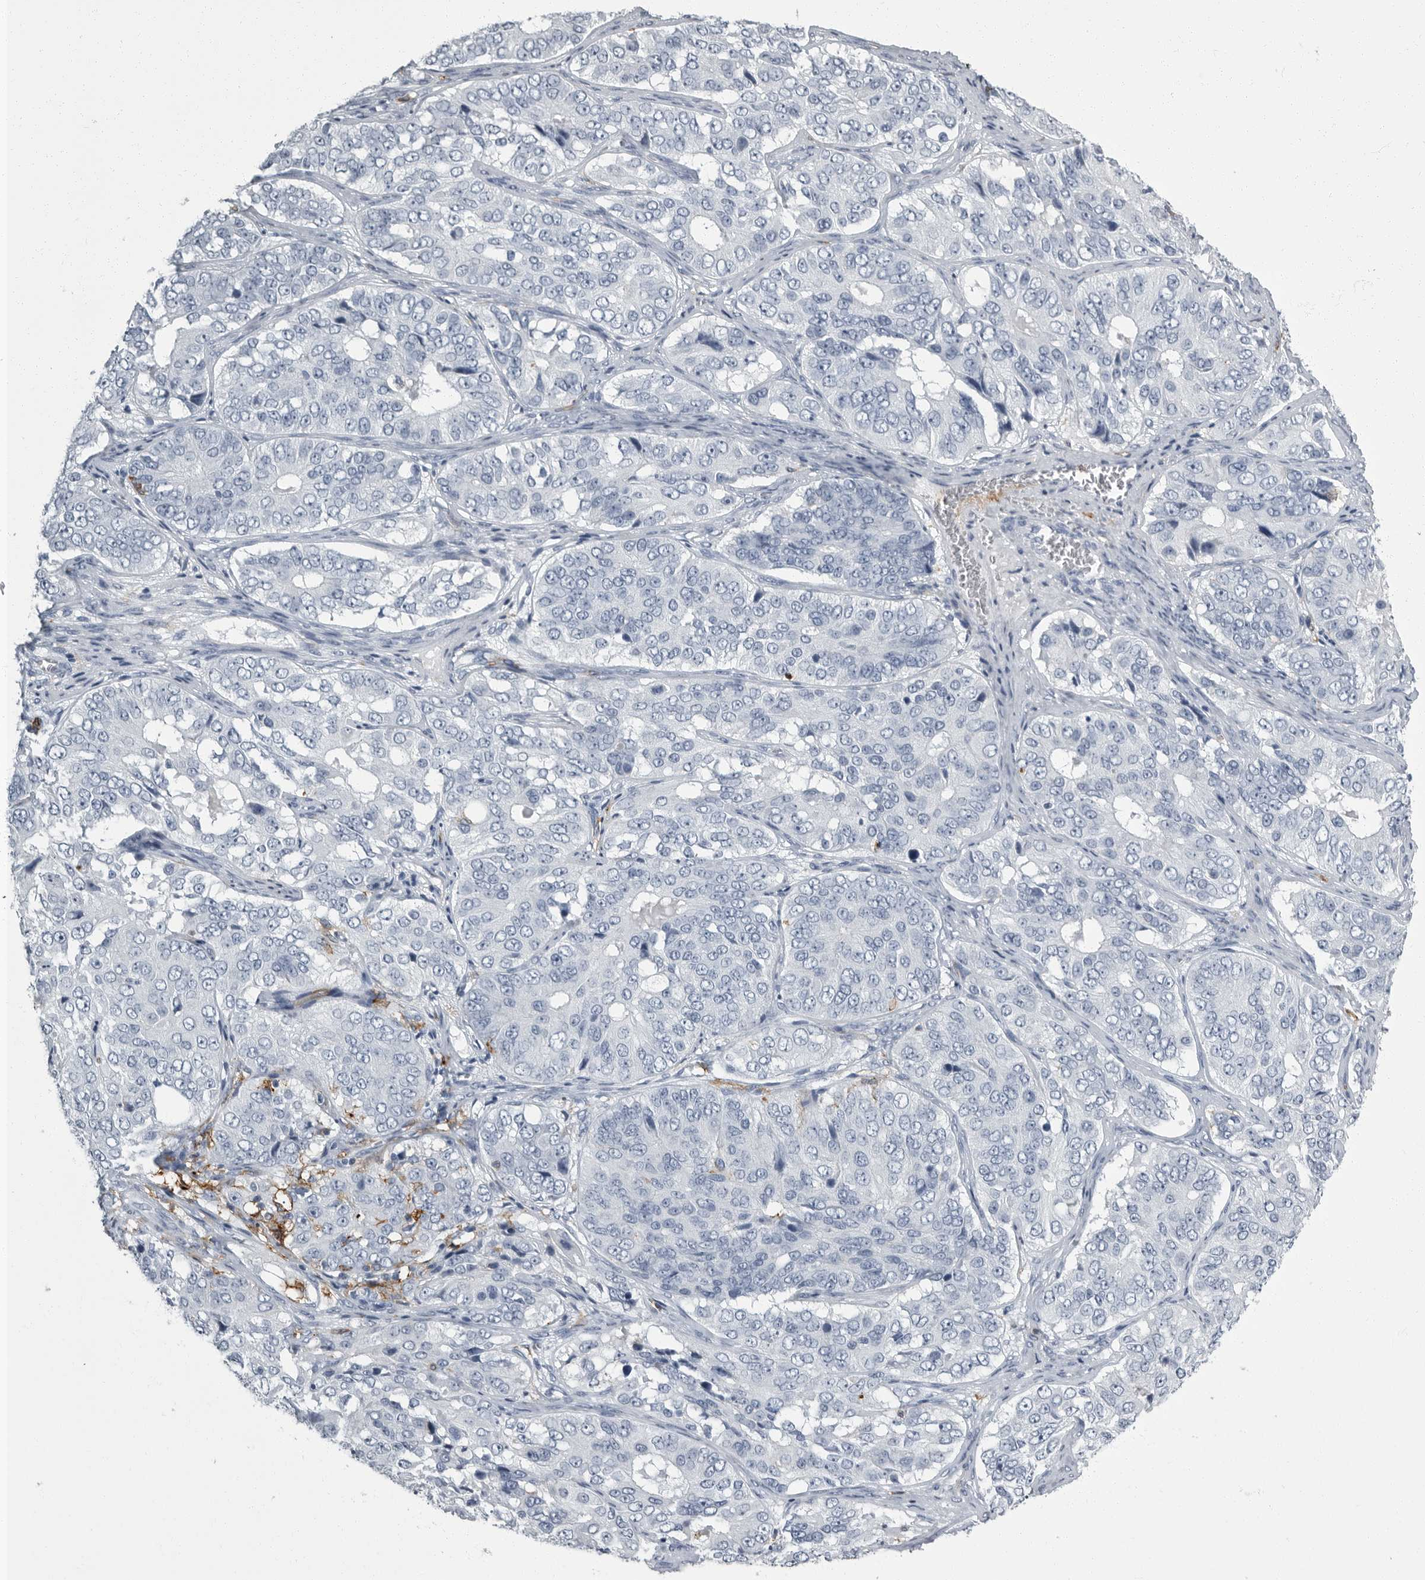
{"staining": {"intensity": "negative", "quantity": "none", "location": "none"}, "tissue": "ovarian cancer", "cell_type": "Tumor cells", "image_type": "cancer", "snomed": [{"axis": "morphology", "description": "Carcinoma, endometroid"}, {"axis": "topography", "description": "Ovary"}], "caption": "DAB immunohistochemical staining of human ovarian endometroid carcinoma exhibits no significant positivity in tumor cells.", "gene": "FCER1G", "patient": {"sex": "female", "age": 51}}